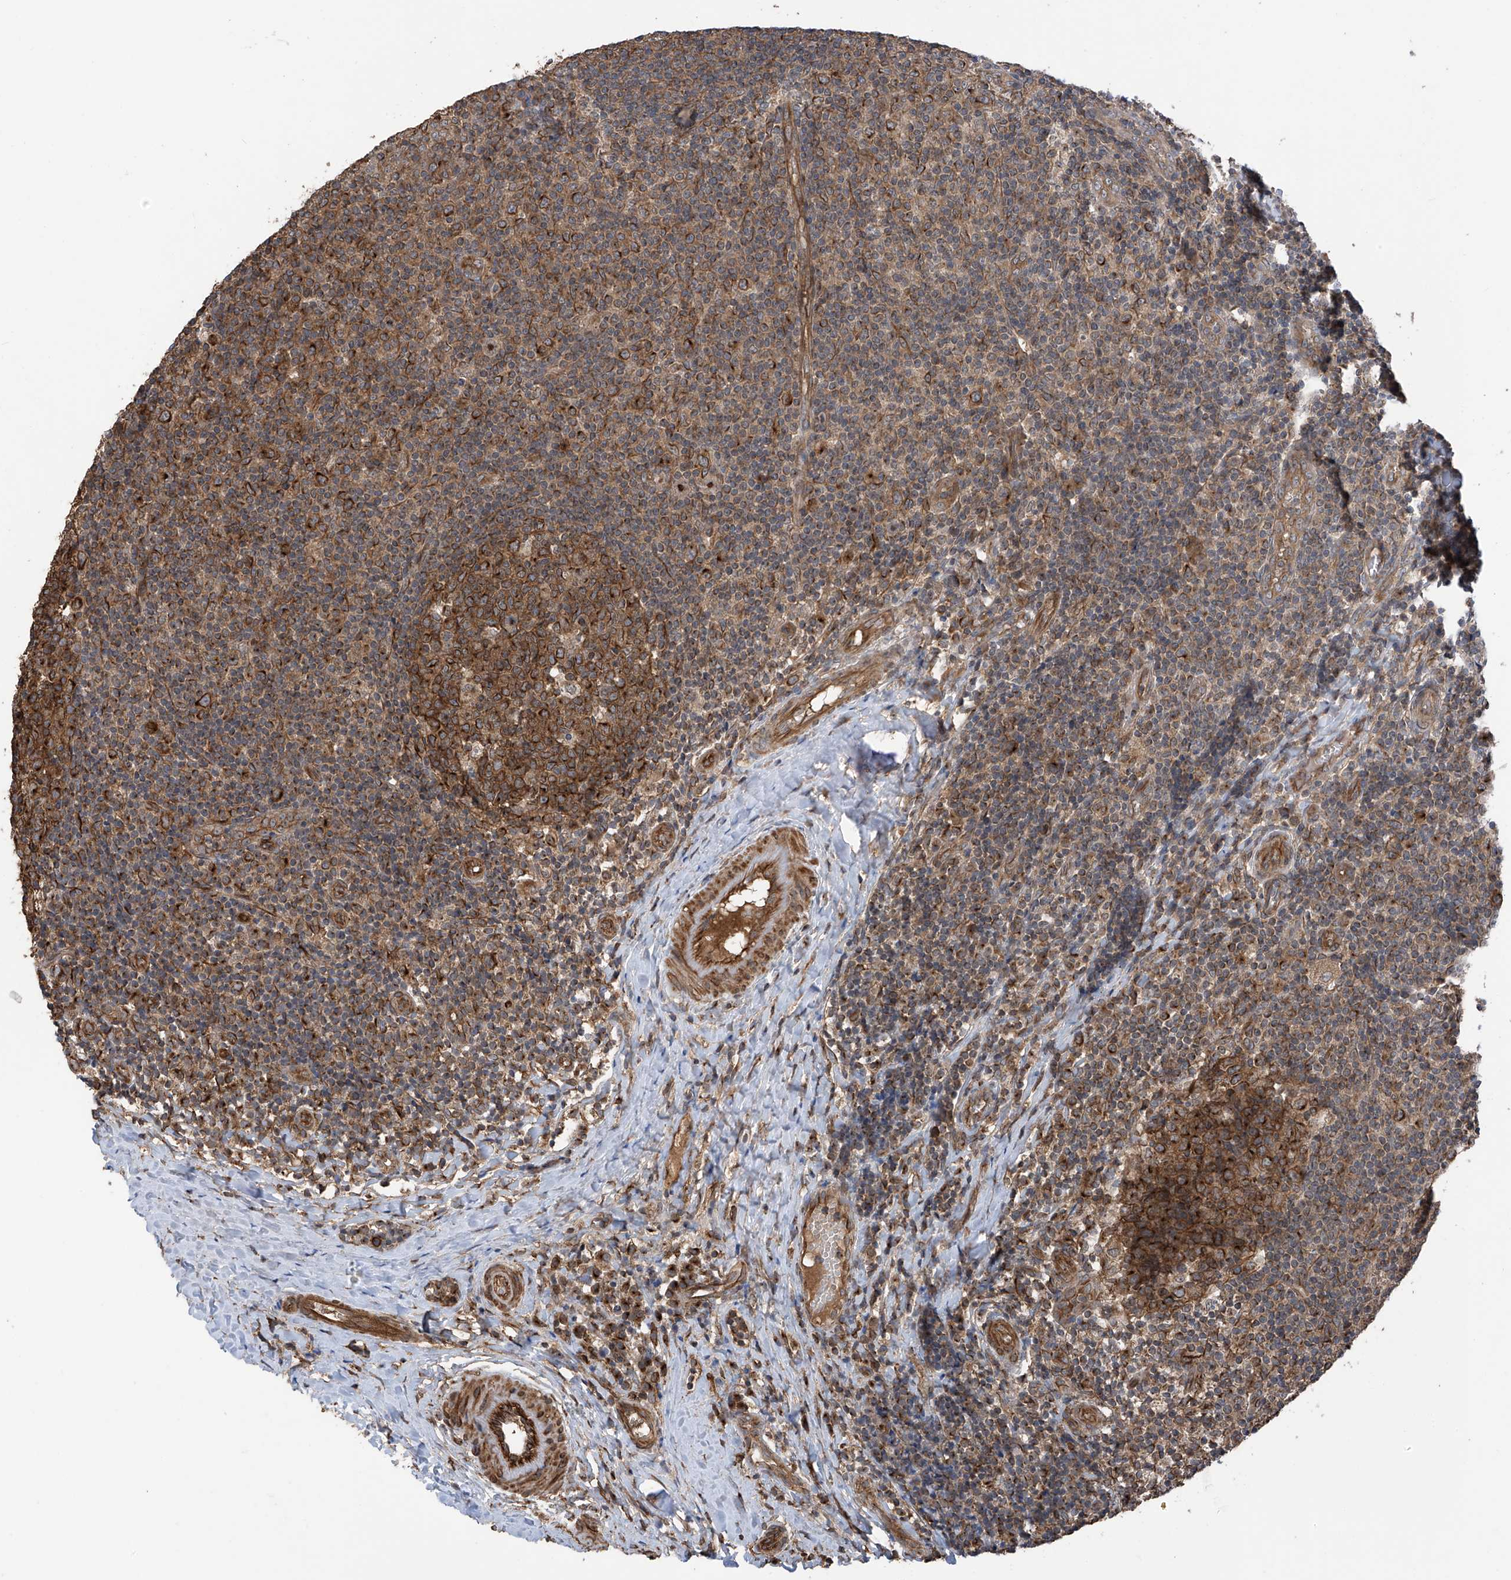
{"staining": {"intensity": "strong", "quantity": "25%-75%", "location": "cytoplasmic/membranous"}, "tissue": "tonsil", "cell_type": "Germinal center cells", "image_type": "normal", "snomed": [{"axis": "morphology", "description": "Normal tissue, NOS"}, {"axis": "topography", "description": "Tonsil"}], "caption": "Protein expression analysis of benign tonsil exhibits strong cytoplasmic/membranous staining in about 25%-75% of germinal center cells.", "gene": "RPAIN", "patient": {"sex": "female", "age": 19}}